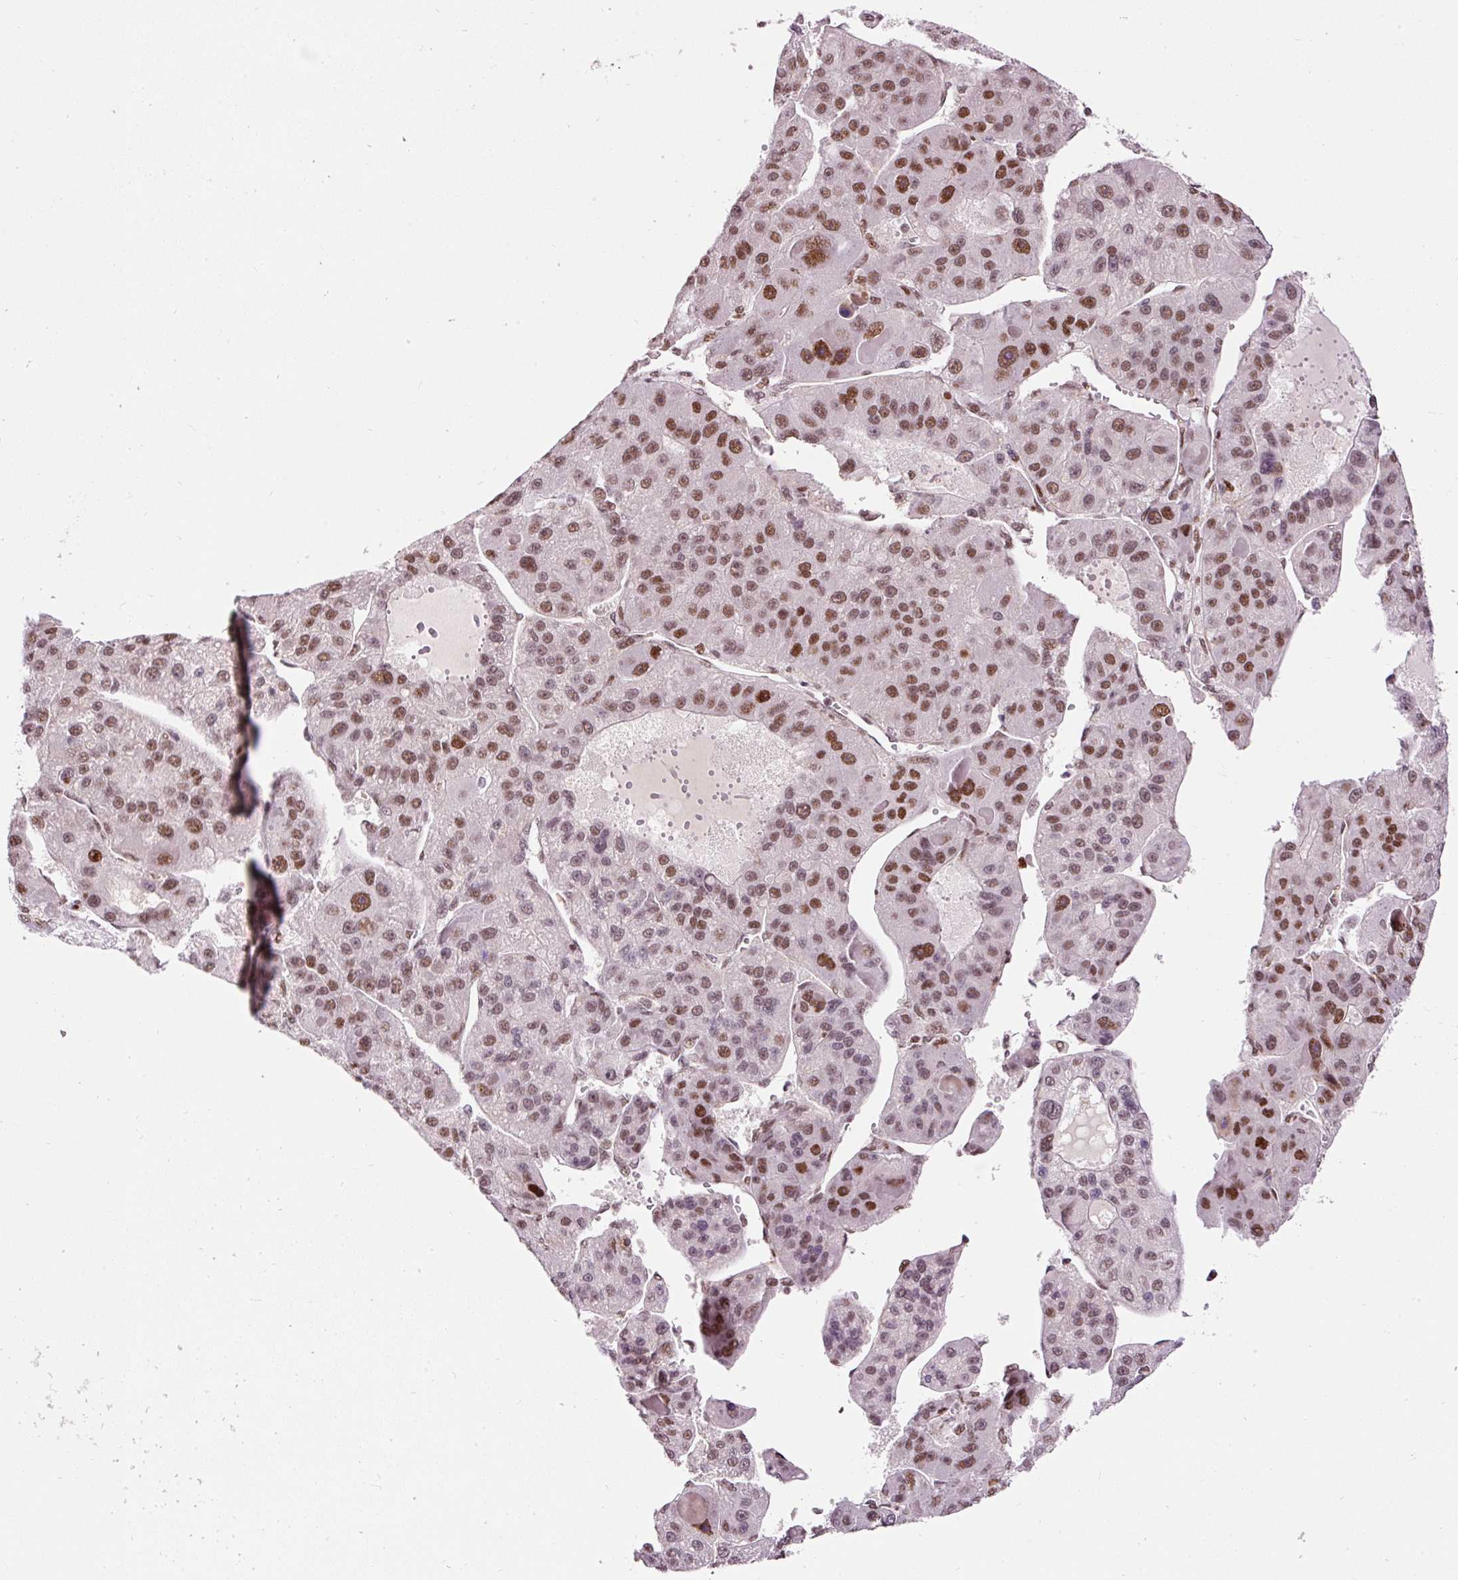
{"staining": {"intensity": "moderate", "quantity": "25%-75%", "location": "nuclear"}, "tissue": "liver cancer", "cell_type": "Tumor cells", "image_type": "cancer", "snomed": [{"axis": "morphology", "description": "Carcinoma, Hepatocellular, NOS"}, {"axis": "topography", "description": "Liver"}], "caption": "Human liver cancer (hepatocellular carcinoma) stained with a protein marker shows moderate staining in tumor cells.", "gene": "HNRNPC", "patient": {"sex": "male", "age": 76}}